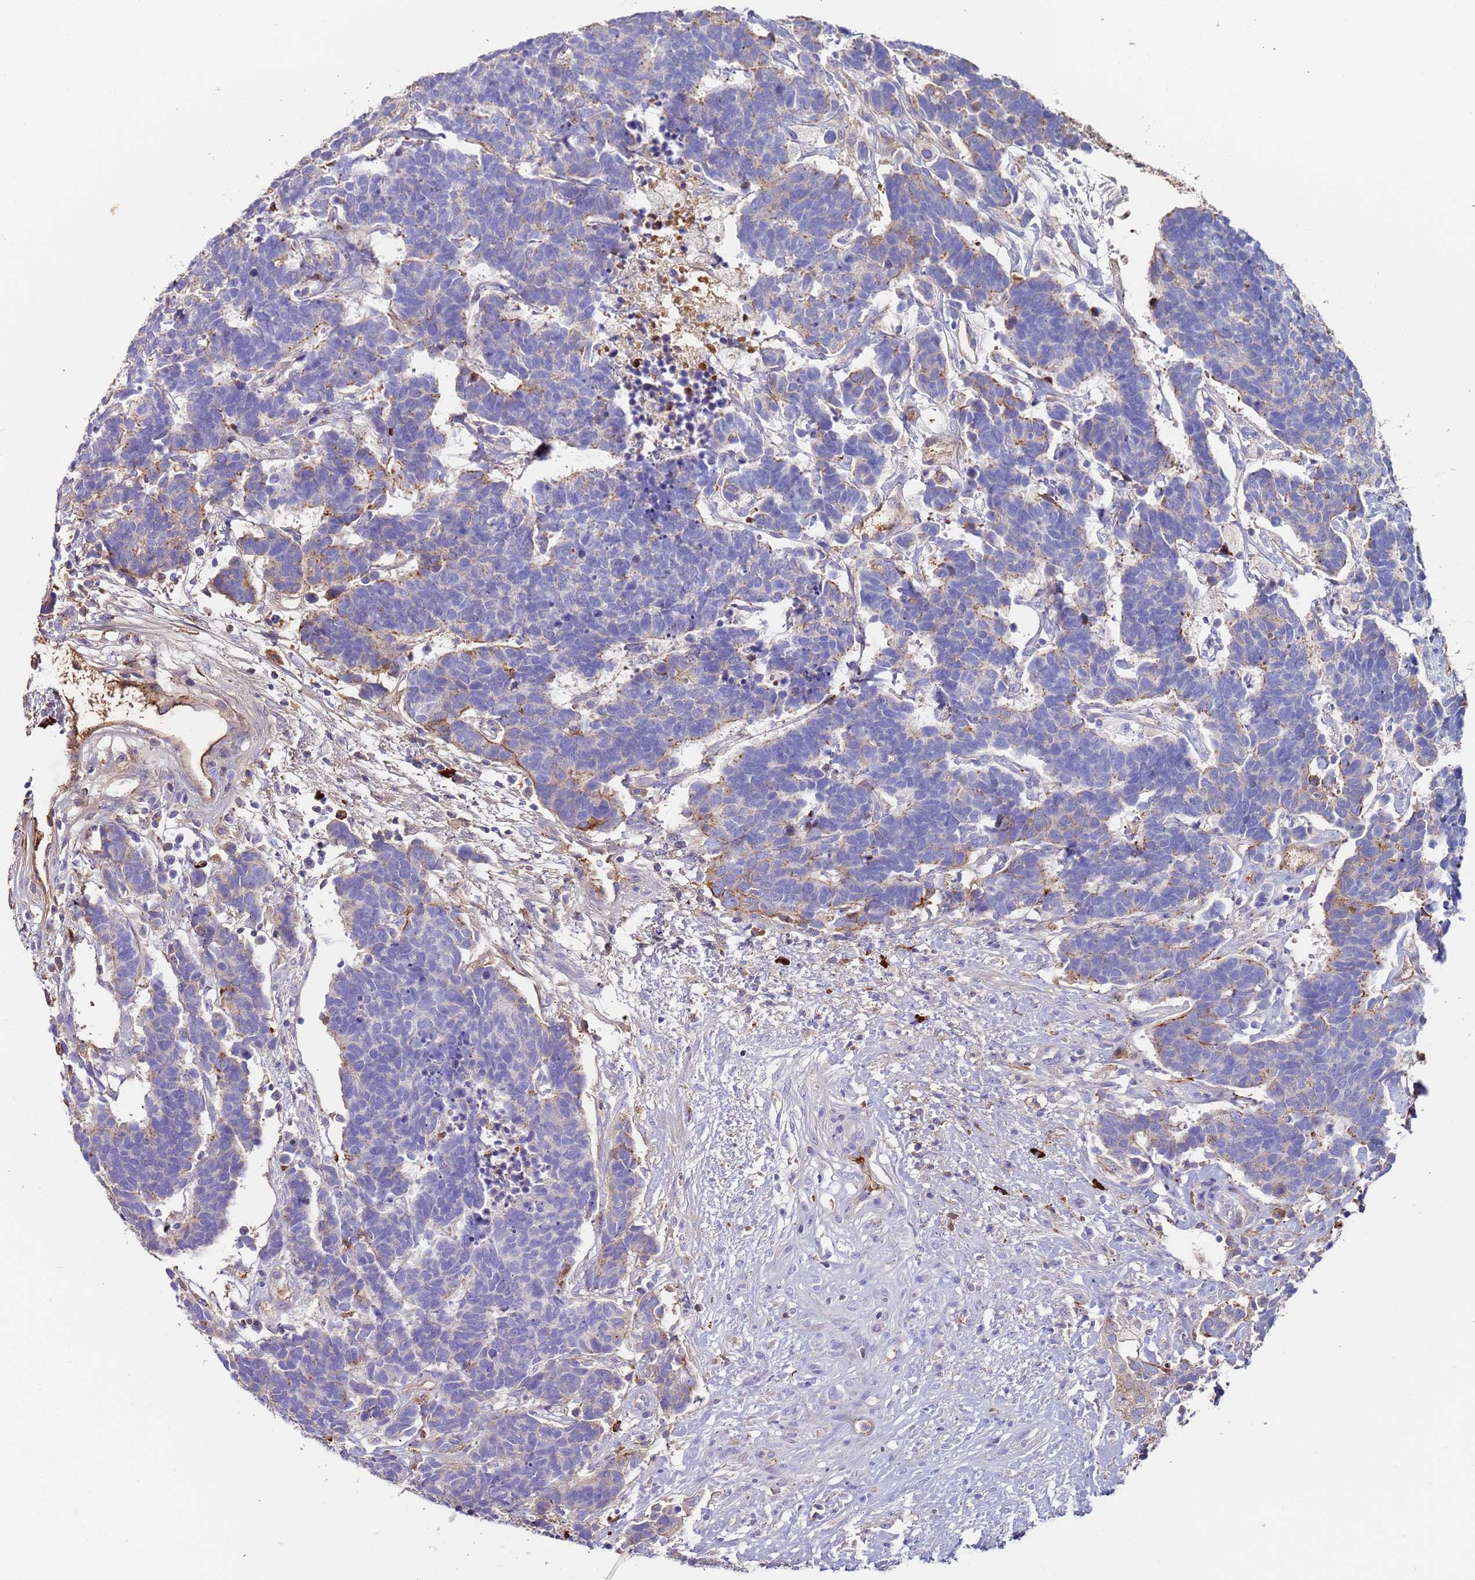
{"staining": {"intensity": "moderate", "quantity": "<25%", "location": "cytoplasmic/membranous"}, "tissue": "carcinoid", "cell_type": "Tumor cells", "image_type": "cancer", "snomed": [{"axis": "morphology", "description": "Carcinoma, NOS"}, {"axis": "morphology", "description": "Carcinoid, malignant, NOS"}, {"axis": "topography", "description": "Urinary bladder"}], "caption": "An image of human malignant carcinoid stained for a protein exhibits moderate cytoplasmic/membranous brown staining in tumor cells.", "gene": "CYSLTR2", "patient": {"sex": "male", "age": 57}}